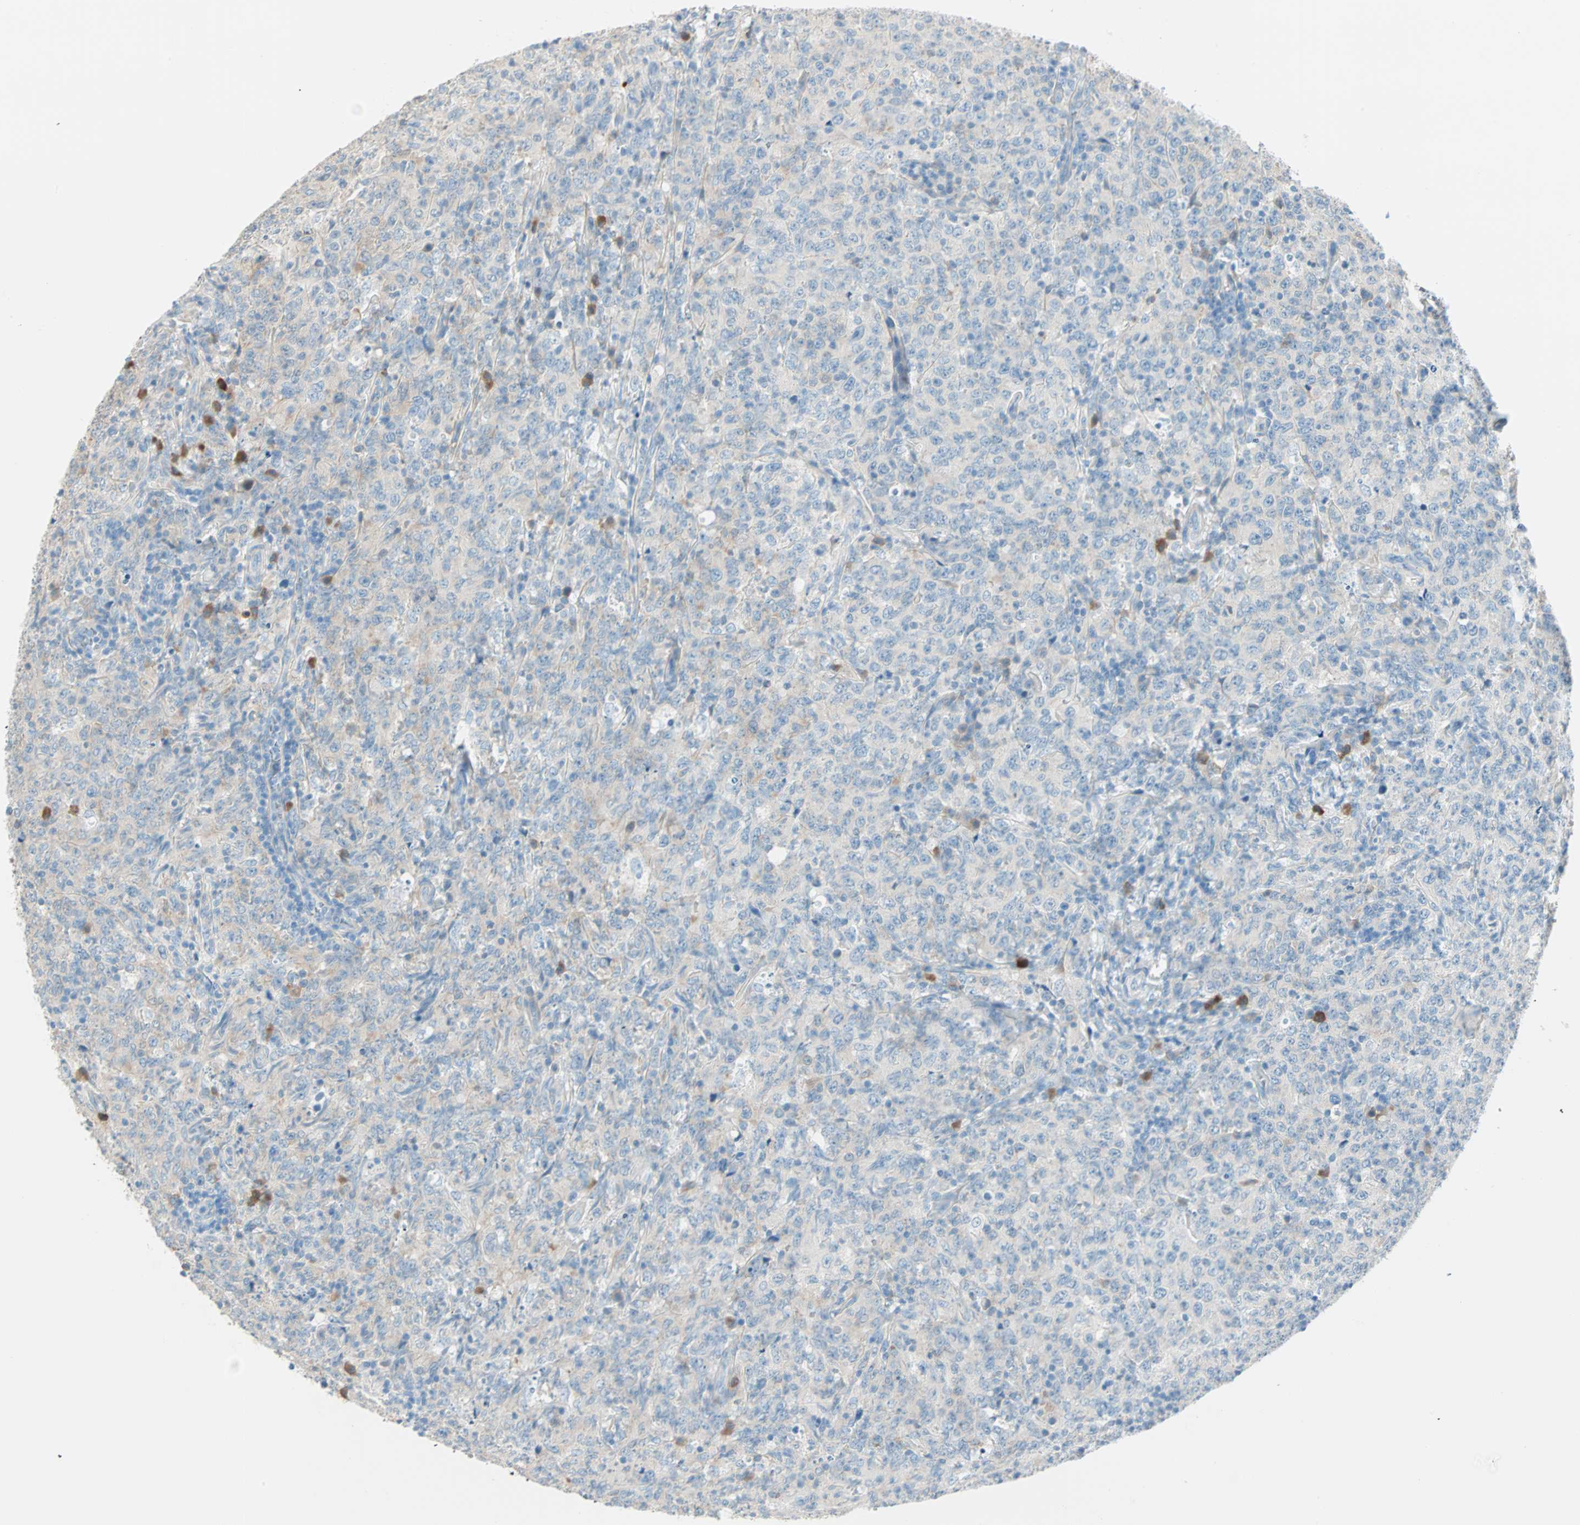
{"staining": {"intensity": "weak", "quantity": "<25%", "location": "cytoplasmic/membranous"}, "tissue": "lymphoma", "cell_type": "Tumor cells", "image_type": "cancer", "snomed": [{"axis": "morphology", "description": "Malignant lymphoma, non-Hodgkin's type, High grade"}, {"axis": "topography", "description": "Tonsil"}], "caption": "Tumor cells show no significant positivity in high-grade malignant lymphoma, non-Hodgkin's type.", "gene": "ATF6", "patient": {"sex": "female", "age": 36}}